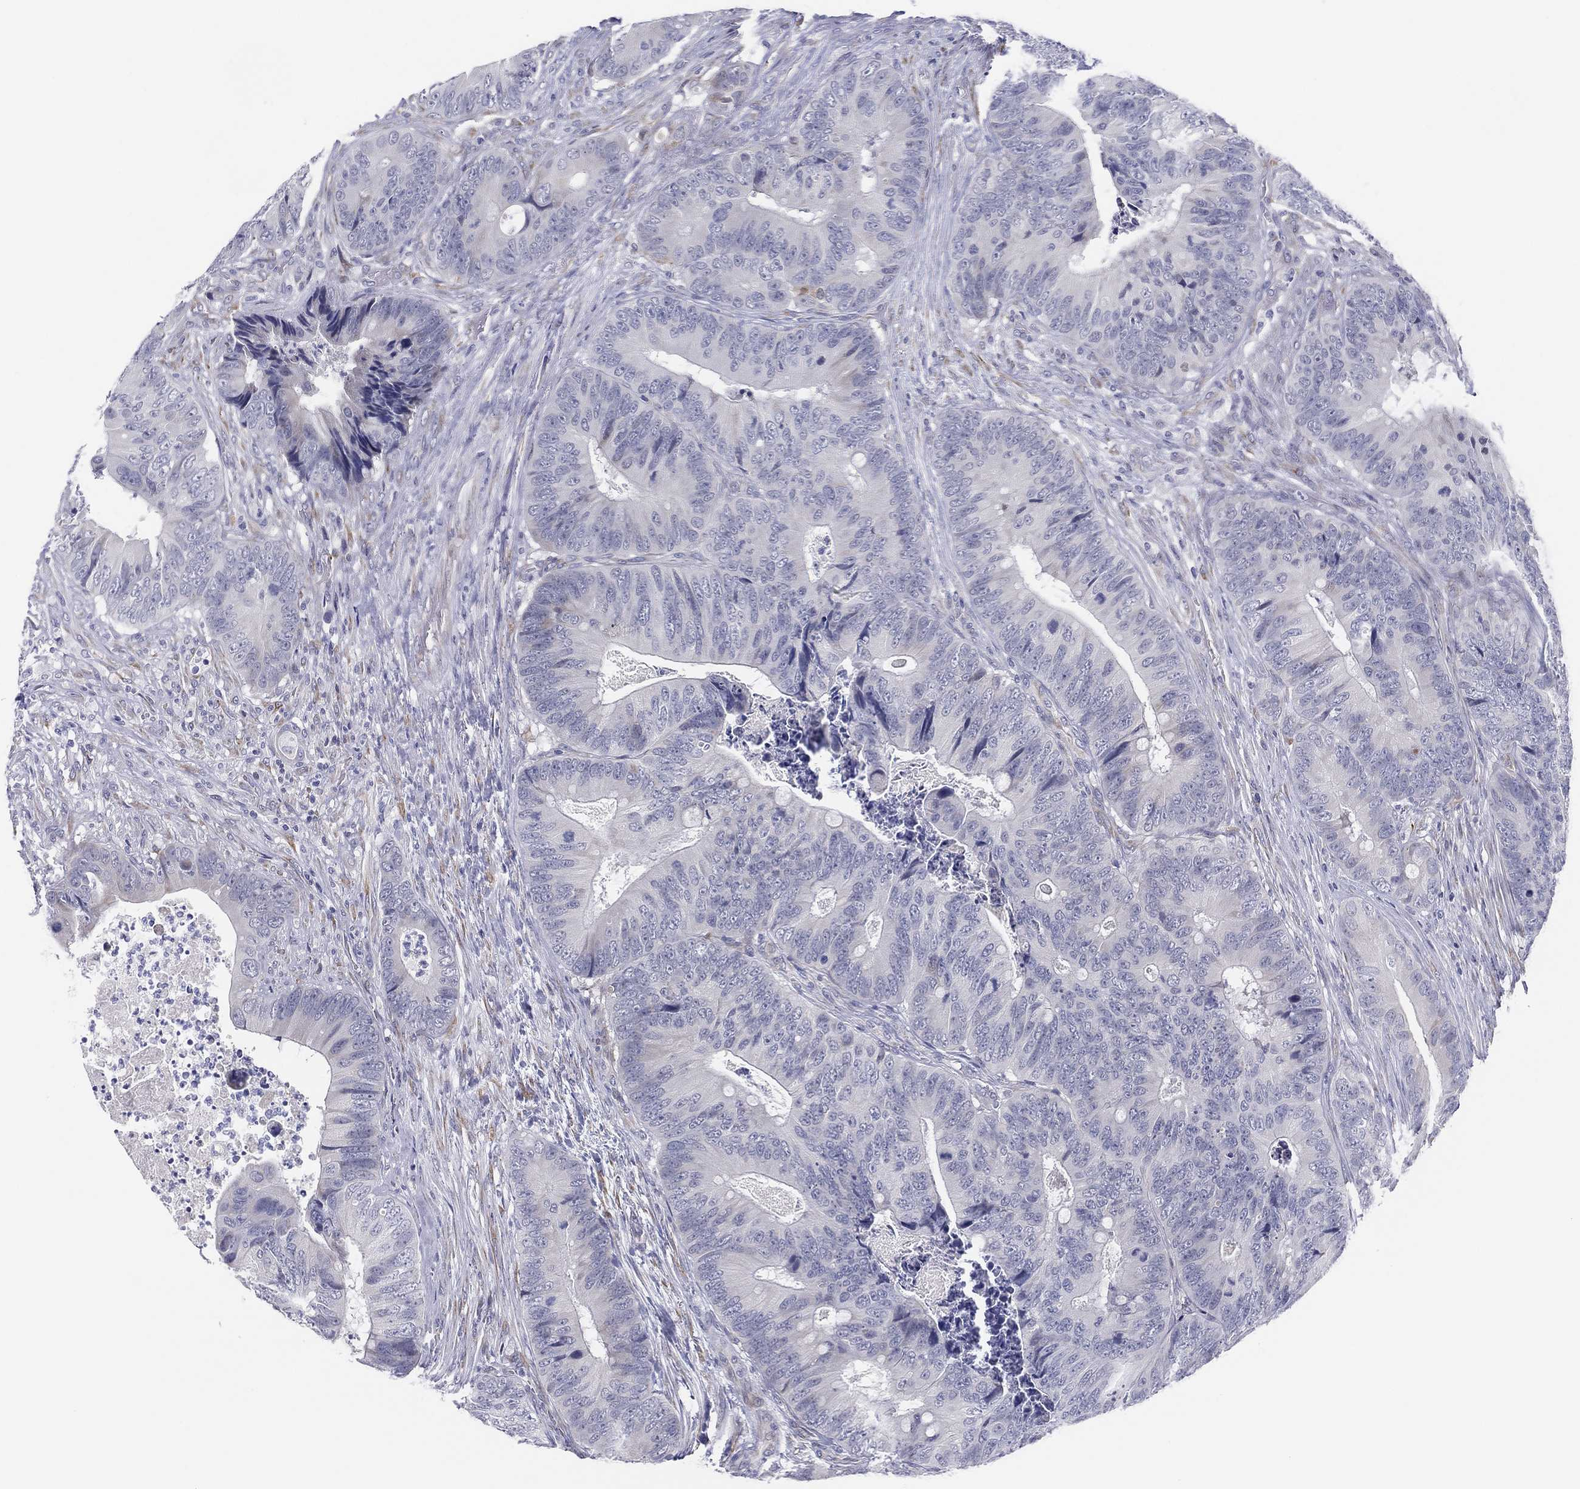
{"staining": {"intensity": "negative", "quantity": "none", "location": "none"}, "tissue": "colorectal cancer", "cell_type": "Tumor cells", "image_type": "cancer", "snomed": [{"axis": "morphology", "description": "Adenocarcinoma, NOS"}, {"axis": "topography", "description": "Colon"}], "caption": "Micrograph shows no protein positivity in tumor cells of adenocarcinoma (colorectal) tissue.", "gene": "MLF1", "patient": {"sex": "male", "age": 84}}